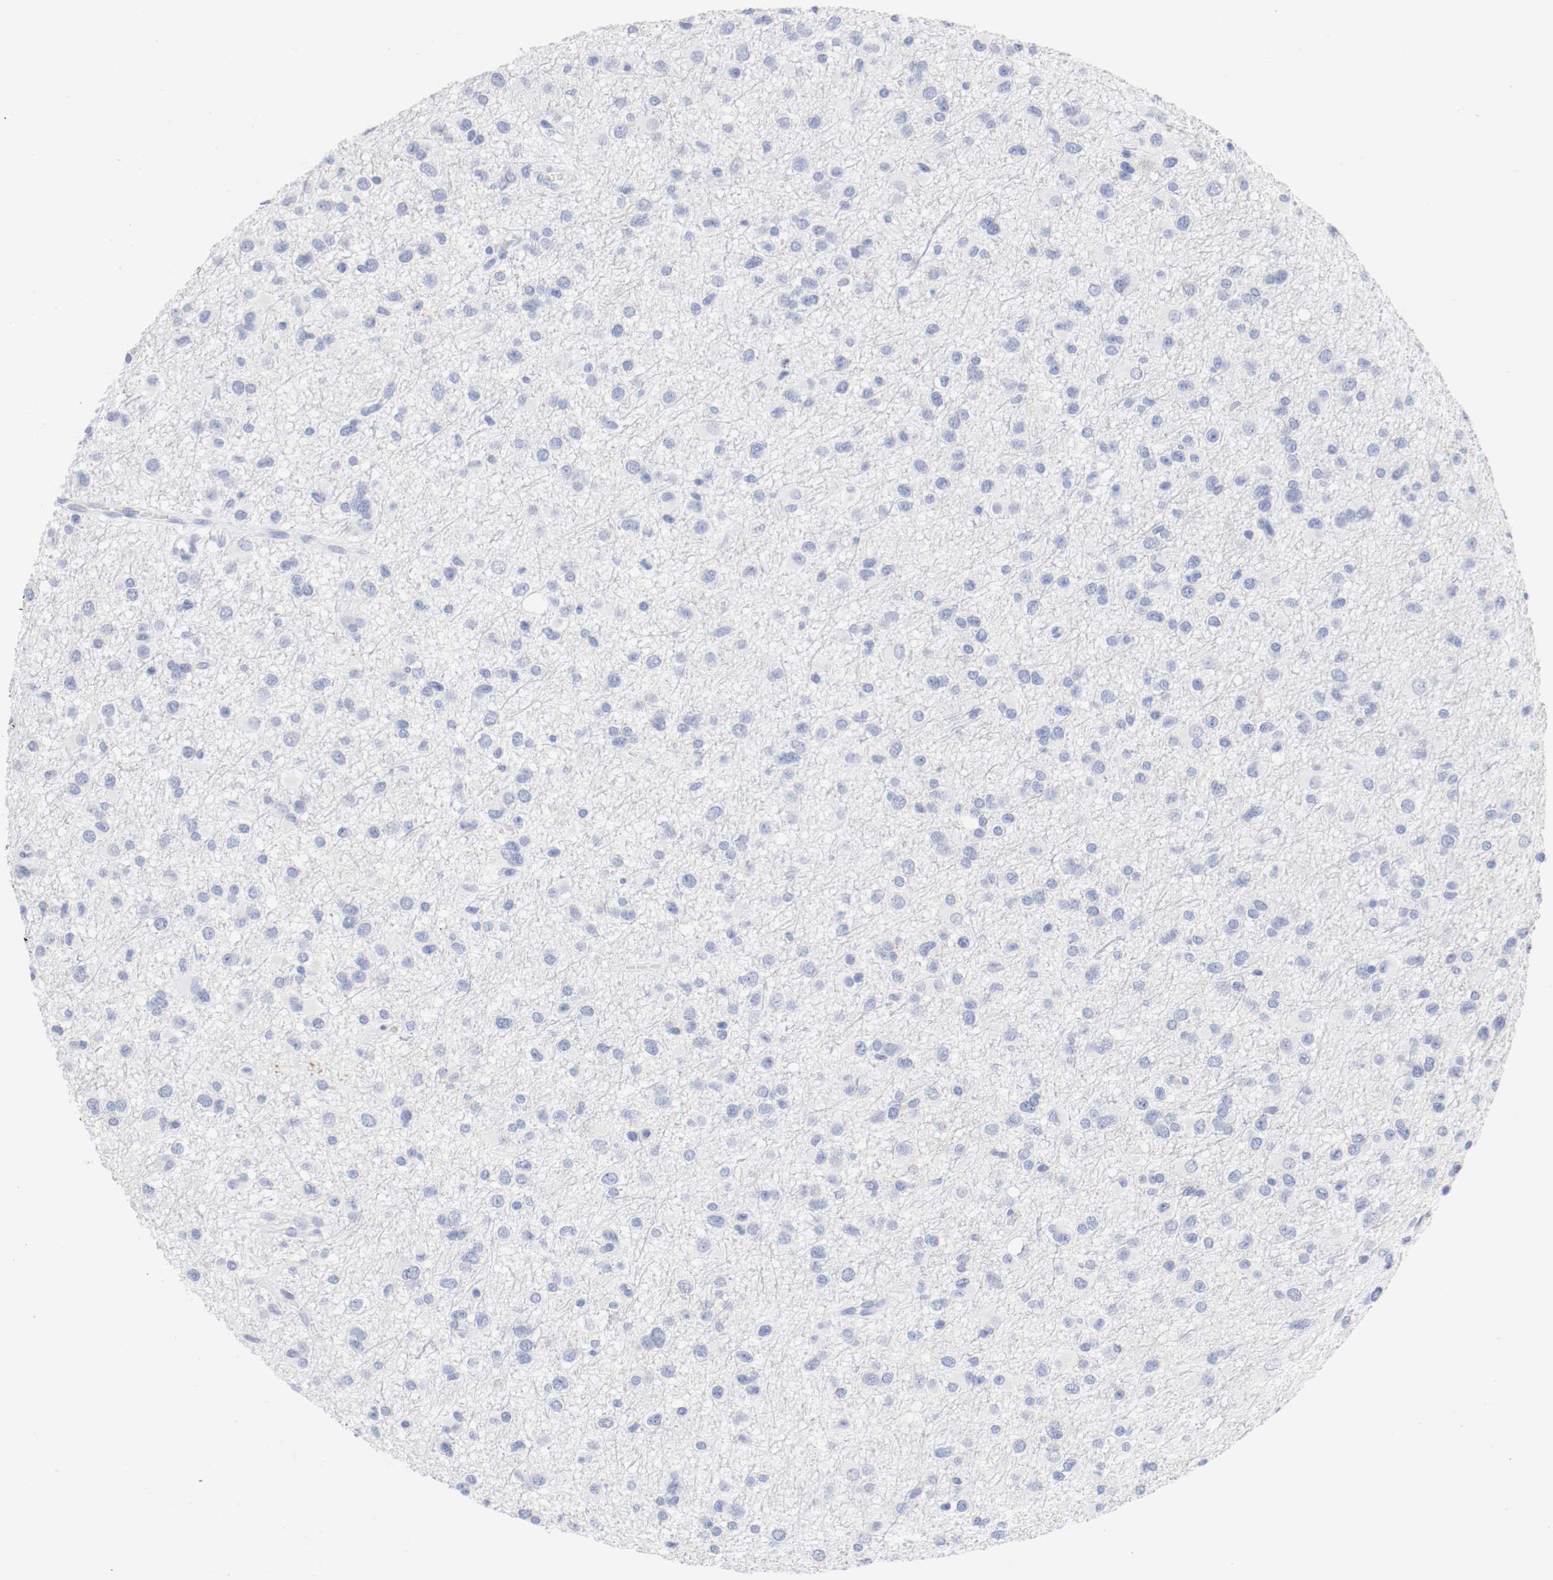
{"staining": {"intensity": "negative", "quantity": "none", "location": "none"}, "tissue": "glioma", "cell_type": "Tumor cells", "image_type": "cancer", "snomed": [{"axis": "morphology", "description": "Glioma, malignant, Low grade"}, {"axis": "topography", "description": "Brain"}], "caption": "The image exhibits no staining of tumor cells in glioma.", "gene": "GAD1", "patient": {"sex": "male", "age": 42}}